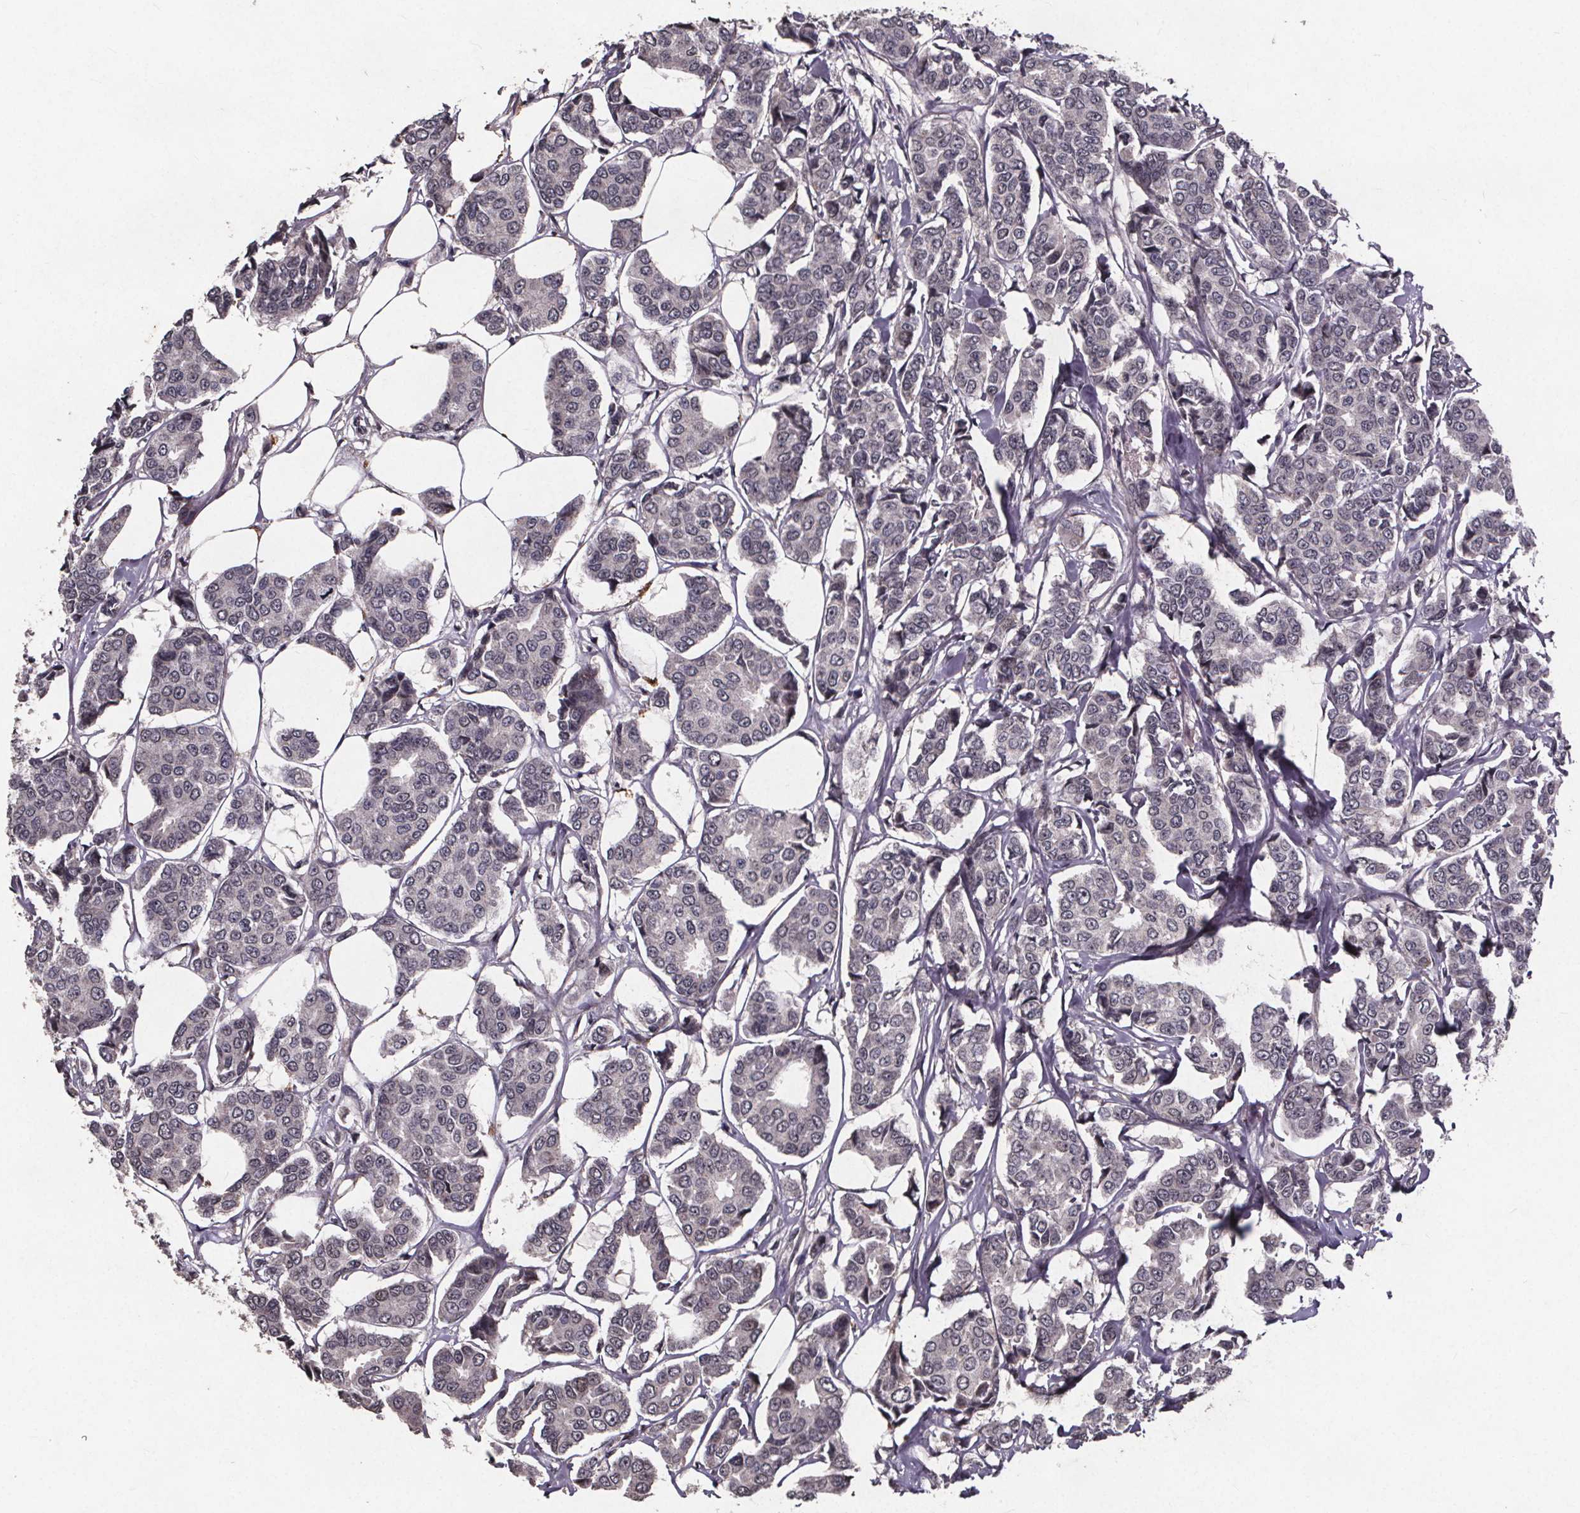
{"staining": {"intensity": "negative", "quantity": "none", "location": "none"}, "tissue": "breast cancer", "cell_type": "Tumor cells", "image_type": "cancer", "snomed": [{"axis": "morphology", "description": "Duct carcinoma"}, {"axis": "topography", "description": "Breast"}], "caption": "This is an IHC image of breast cancer (intraductal carcinoma). There is no staining in tumor cells.", "gene": "GPX3", "patient": {"sex": "female", "age": 94}}